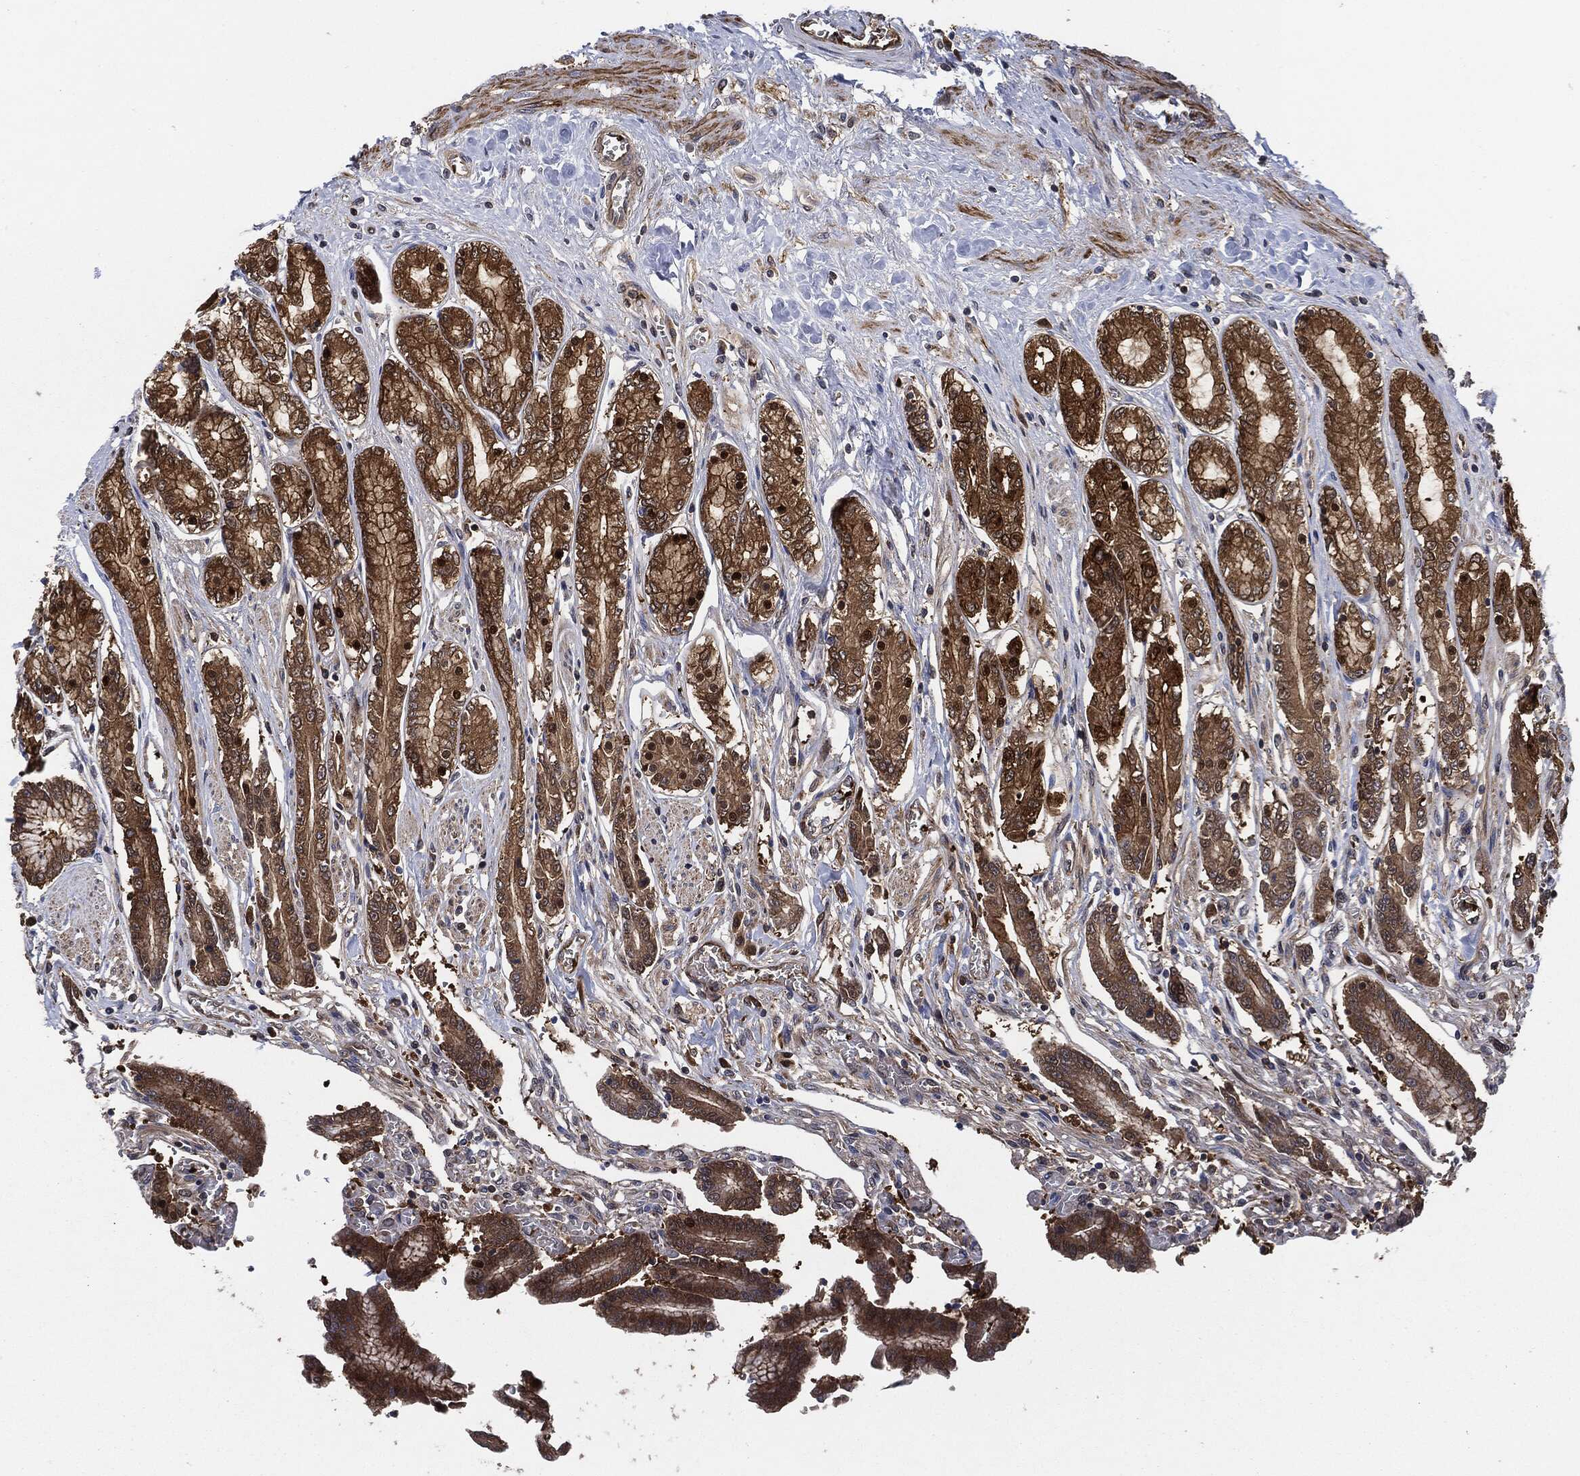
{"staining": {"intensity": "moderate", "quantity": ">75%", "location": "cytoplasmic/membranous"}, "tissue": "stomach", "cell_type": "Glandular cells", "image_type": "normal", "snomed": [{"axis": "morphology", "description": "Normal tissue, NOS"}, {"axis": "morphology", "description": "Adenocarcinoma, NOS"}, {"axis": "morphology", "description": "Adenocarcinoma, High grade"}, {"axis": "topography", "description": "Stomach, upper"}, {"axis": "topography", "description": "Stomach"}], "caption": "This is an image of immunohistochemistry (IHC) staining of normal stomach, which shows moderate staining in the cytoplasmic/membranous of glandular cells.", "gene": "PRDX2", "patient": {"sex": "female", "age": 65}}